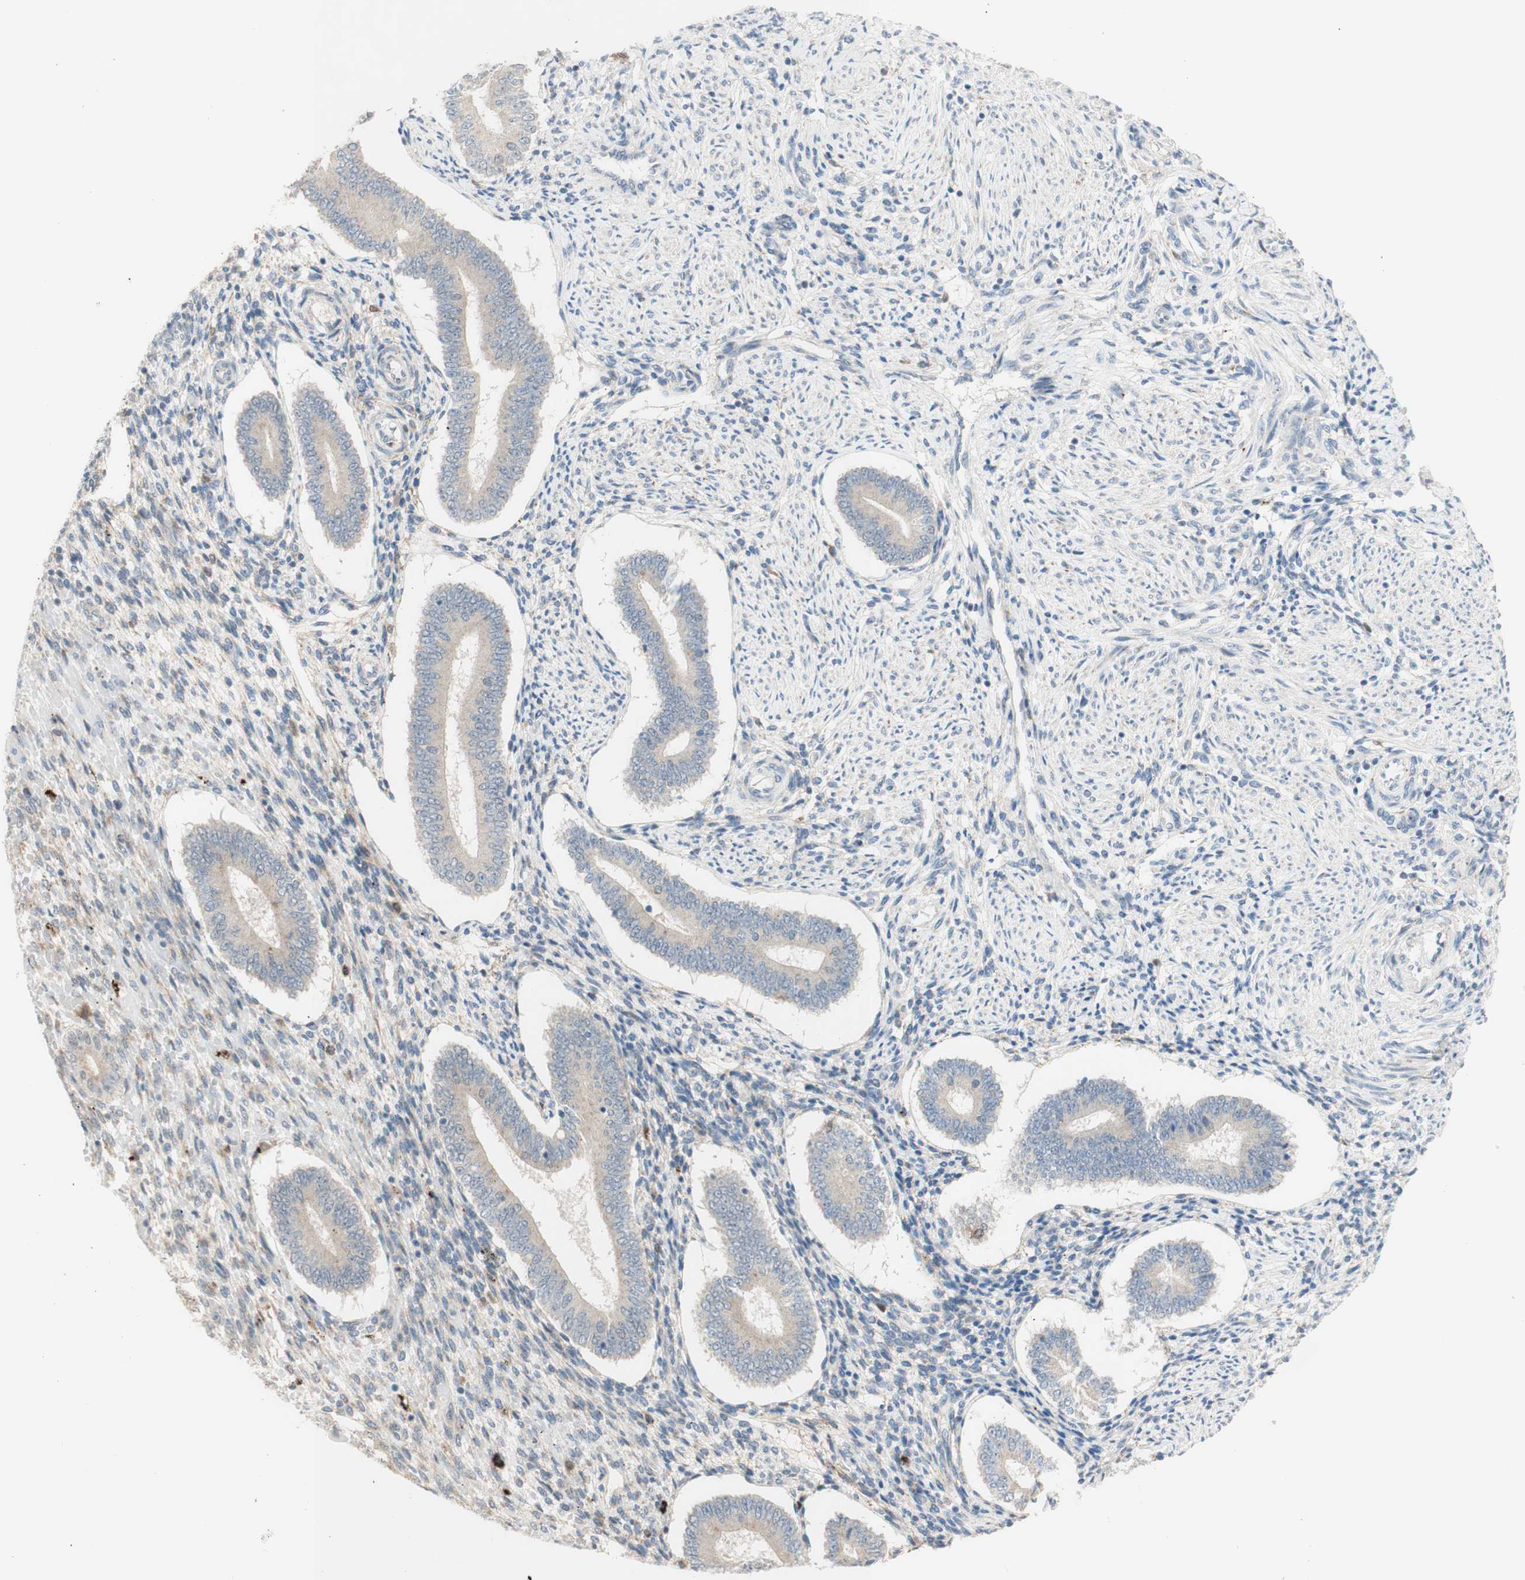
{"staining": {"intensity": "weak", "quantity": "25%-75%", "location": "cytoplasmic/membranous"}, "tissue": "endometrium", "cell_type": "Cells in endometrial stroma", "image_type": "normal", "snomed": [{"axis": "morphology", "description": "Normal tissue, NOS"}, {"axis": "topography", "description": "Endometrium"}], "caption": "IHC (DAB) staining of normal human endometrium displays weak cytoplasmic/membranous protein positivity in about 25%-75% of cells in endometrial stroma.", "gene": "GAPT", "patient": {"sex": "female", "age": 42}}